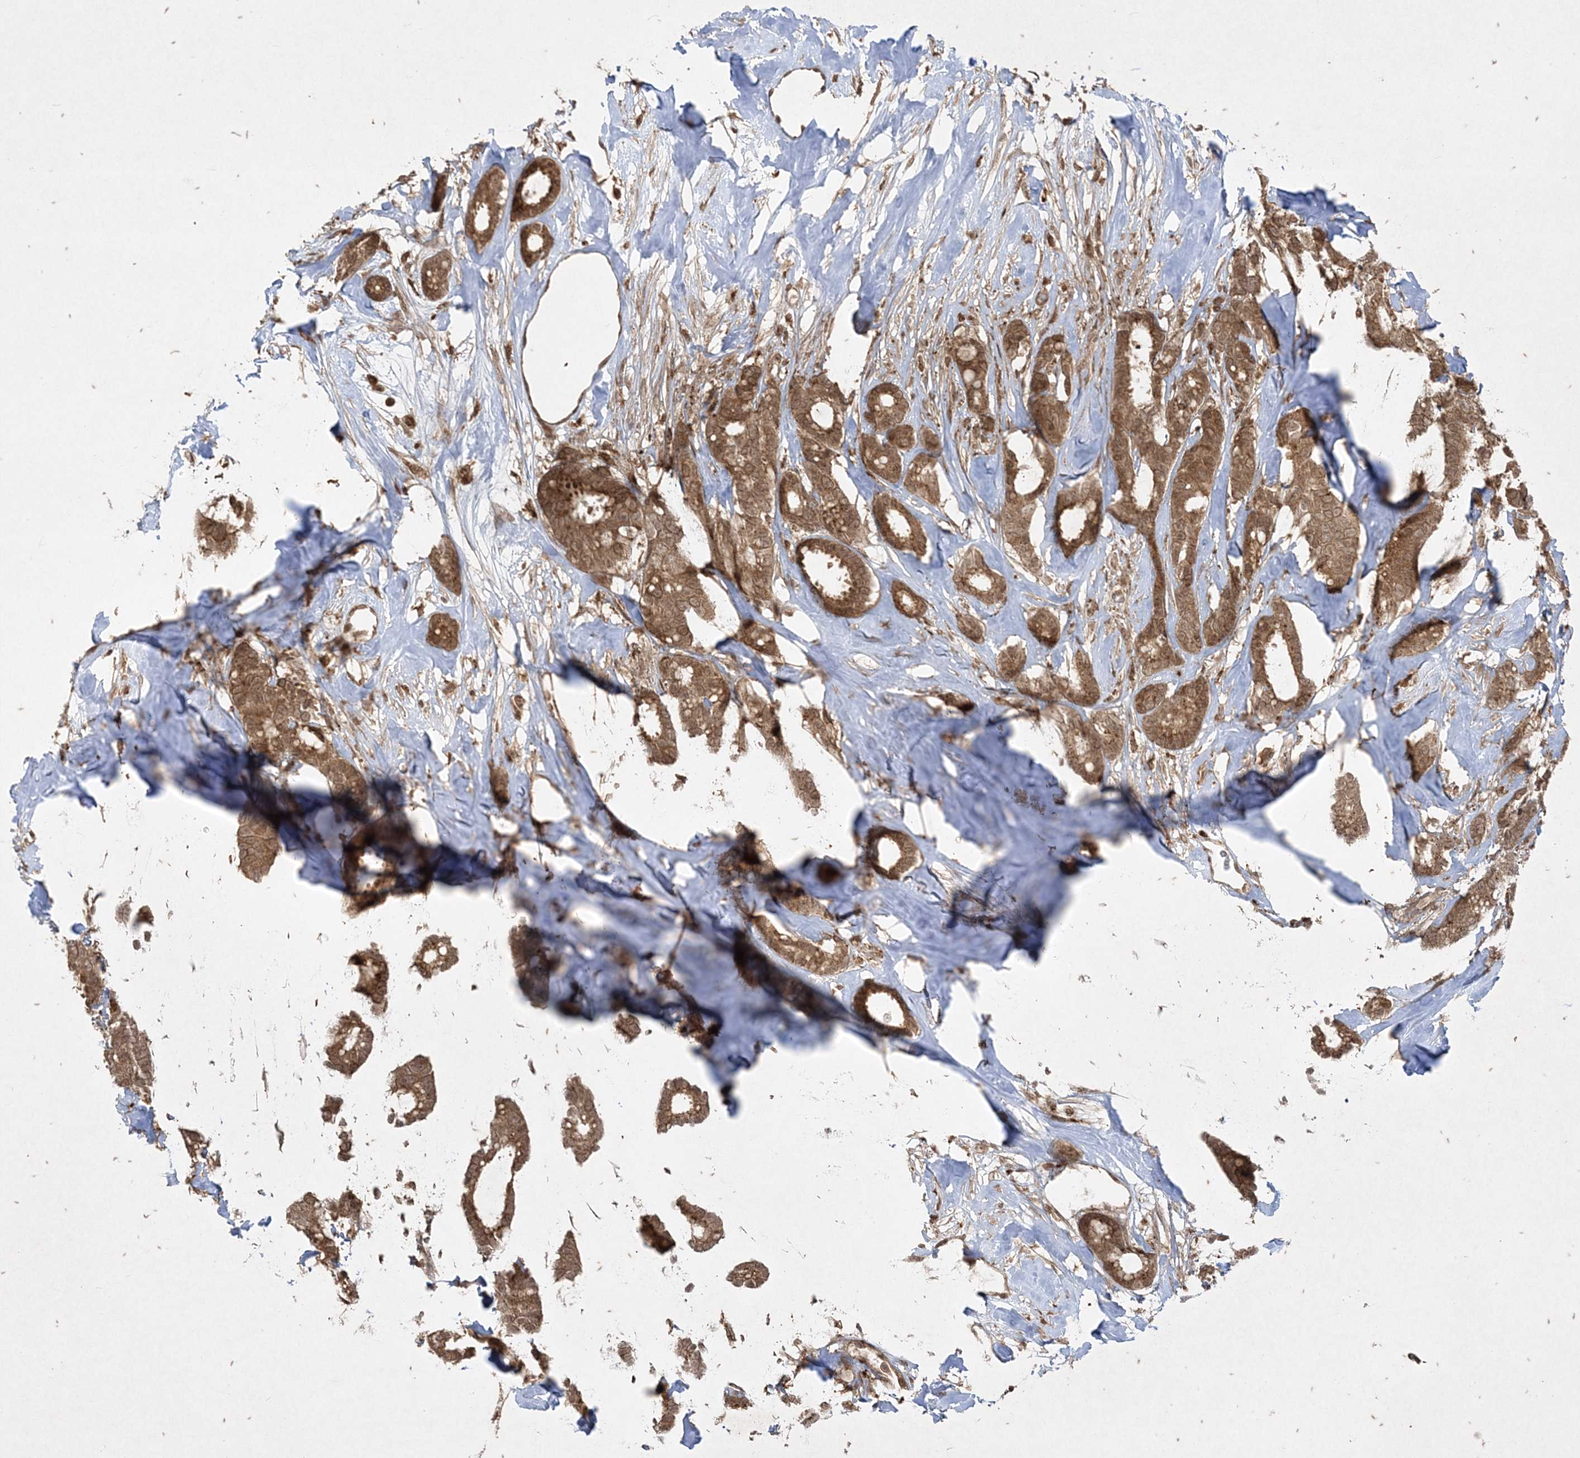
{"staining": {"intensity": "moderate", "quantity": ">75%", "location": "cytoplasmic/membranous"}, "tissue": "breast cancer", "cell_type": "Tumor cells", "image_type": "cancer", "snomed": [{"axis": "morphology", "description": "Duct carcinoma"}, {"axis": "topography", "description": "Breast"}], "caption": "IHC histopathology image of breast infiltrating ductal carcinoma stained for a protein (brown), which demonstrates medium levels of moderate cytoplasmic/membranous staining in approximately >75% of tumor cells.", "gene": "RRAS", "patient": {"sex": "female", "age": 87}}